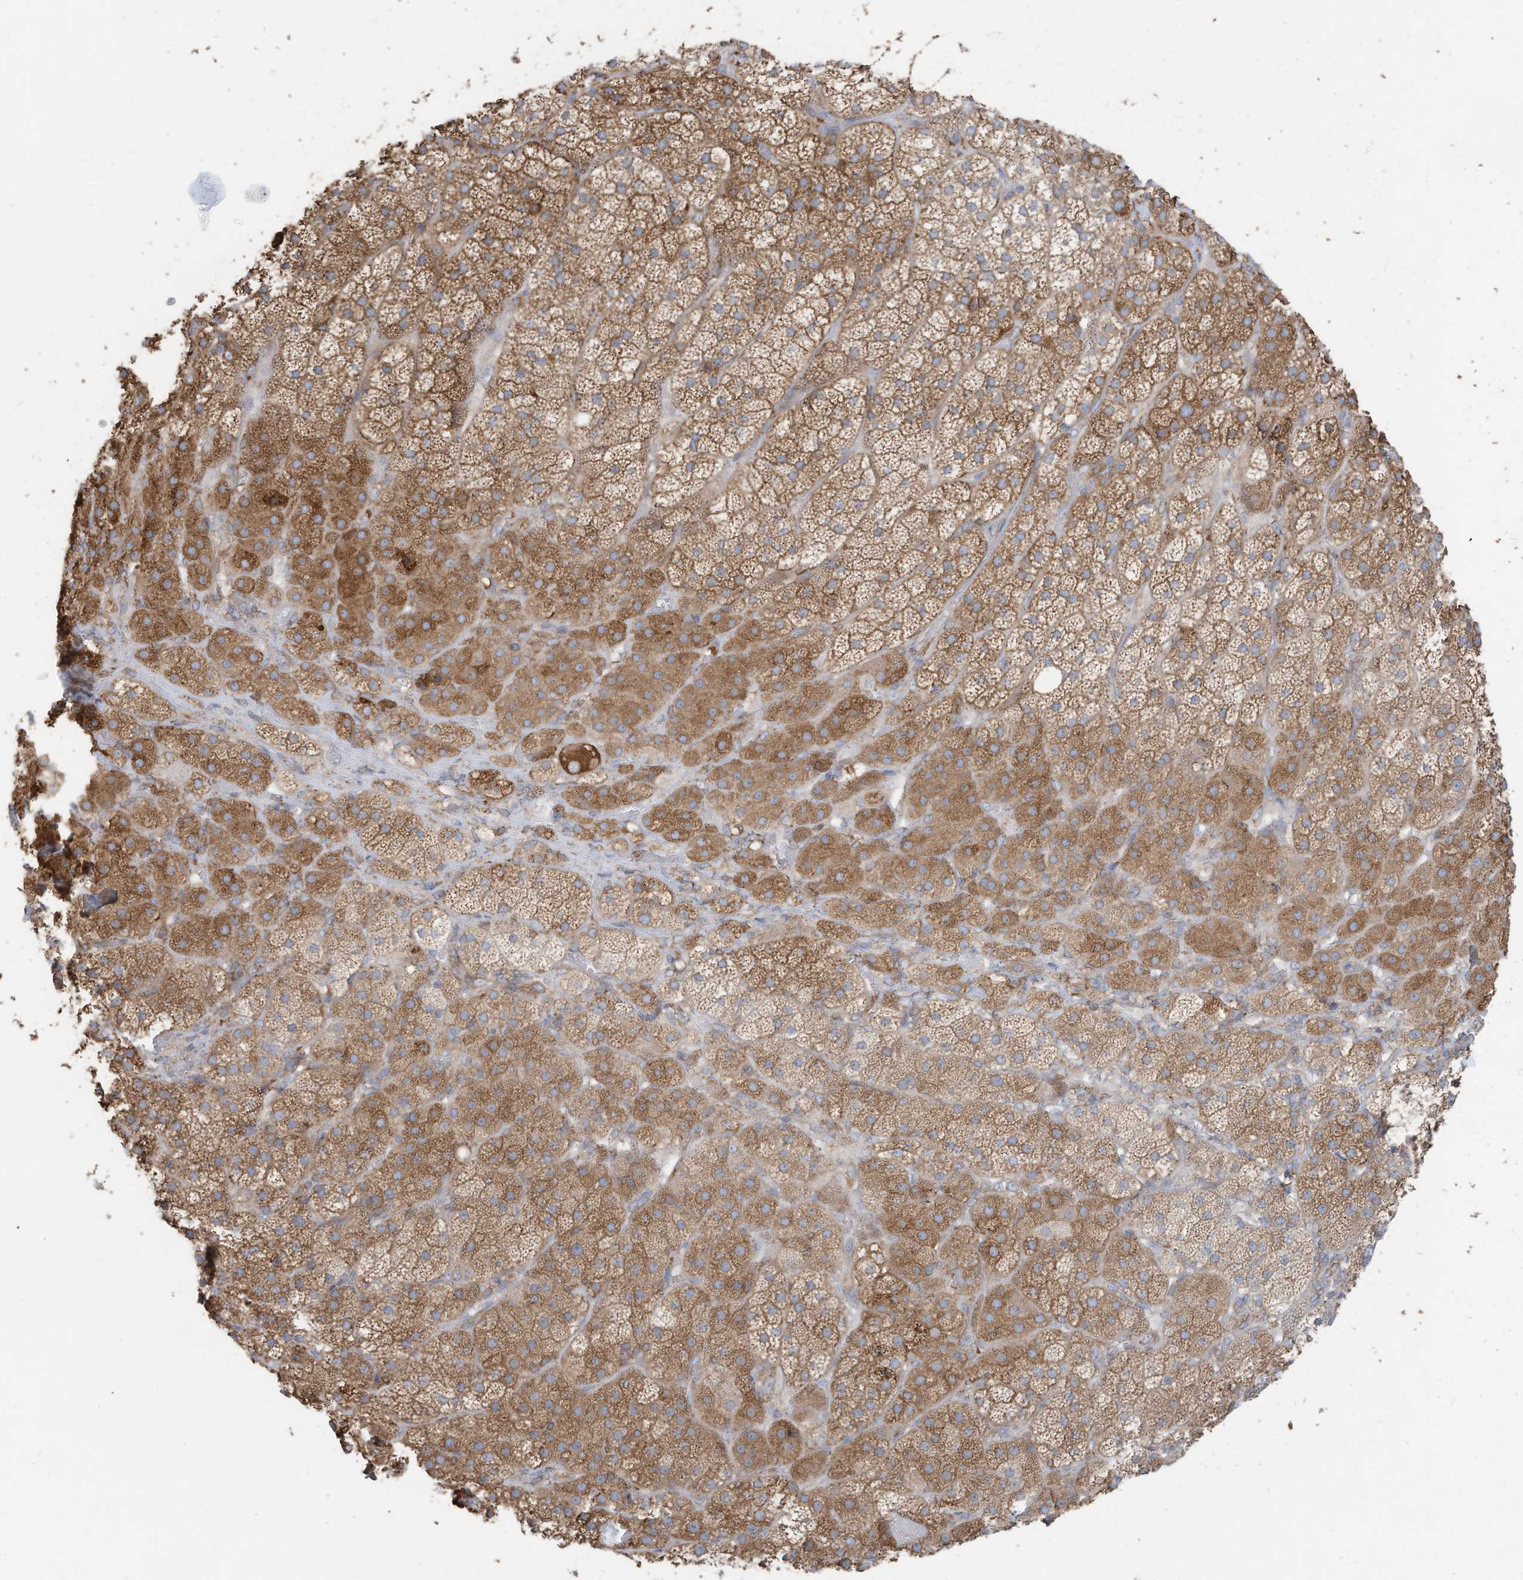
{"staining": {"intensity": "moderate", "quantity": ">75%", "location": "cytoplasmic/membranous"}, "tissue": "adrenal gland", "cell_type": "Glandular cells", "image_type": "normal", "snomed": [{"axis": "morphology", "description": "Normal tissue, NOS"}, {"axis": "topography", "description": "Adrenal gland"}], "caption": "Immunohistochemistry of normal adrenal gland reveals medium levels of moderate cytoplasmic/membranous expression in approximately >75% of glandular cells.", "gene": "ZNF354C", "patient": {"sex": "male", "age": 57}}